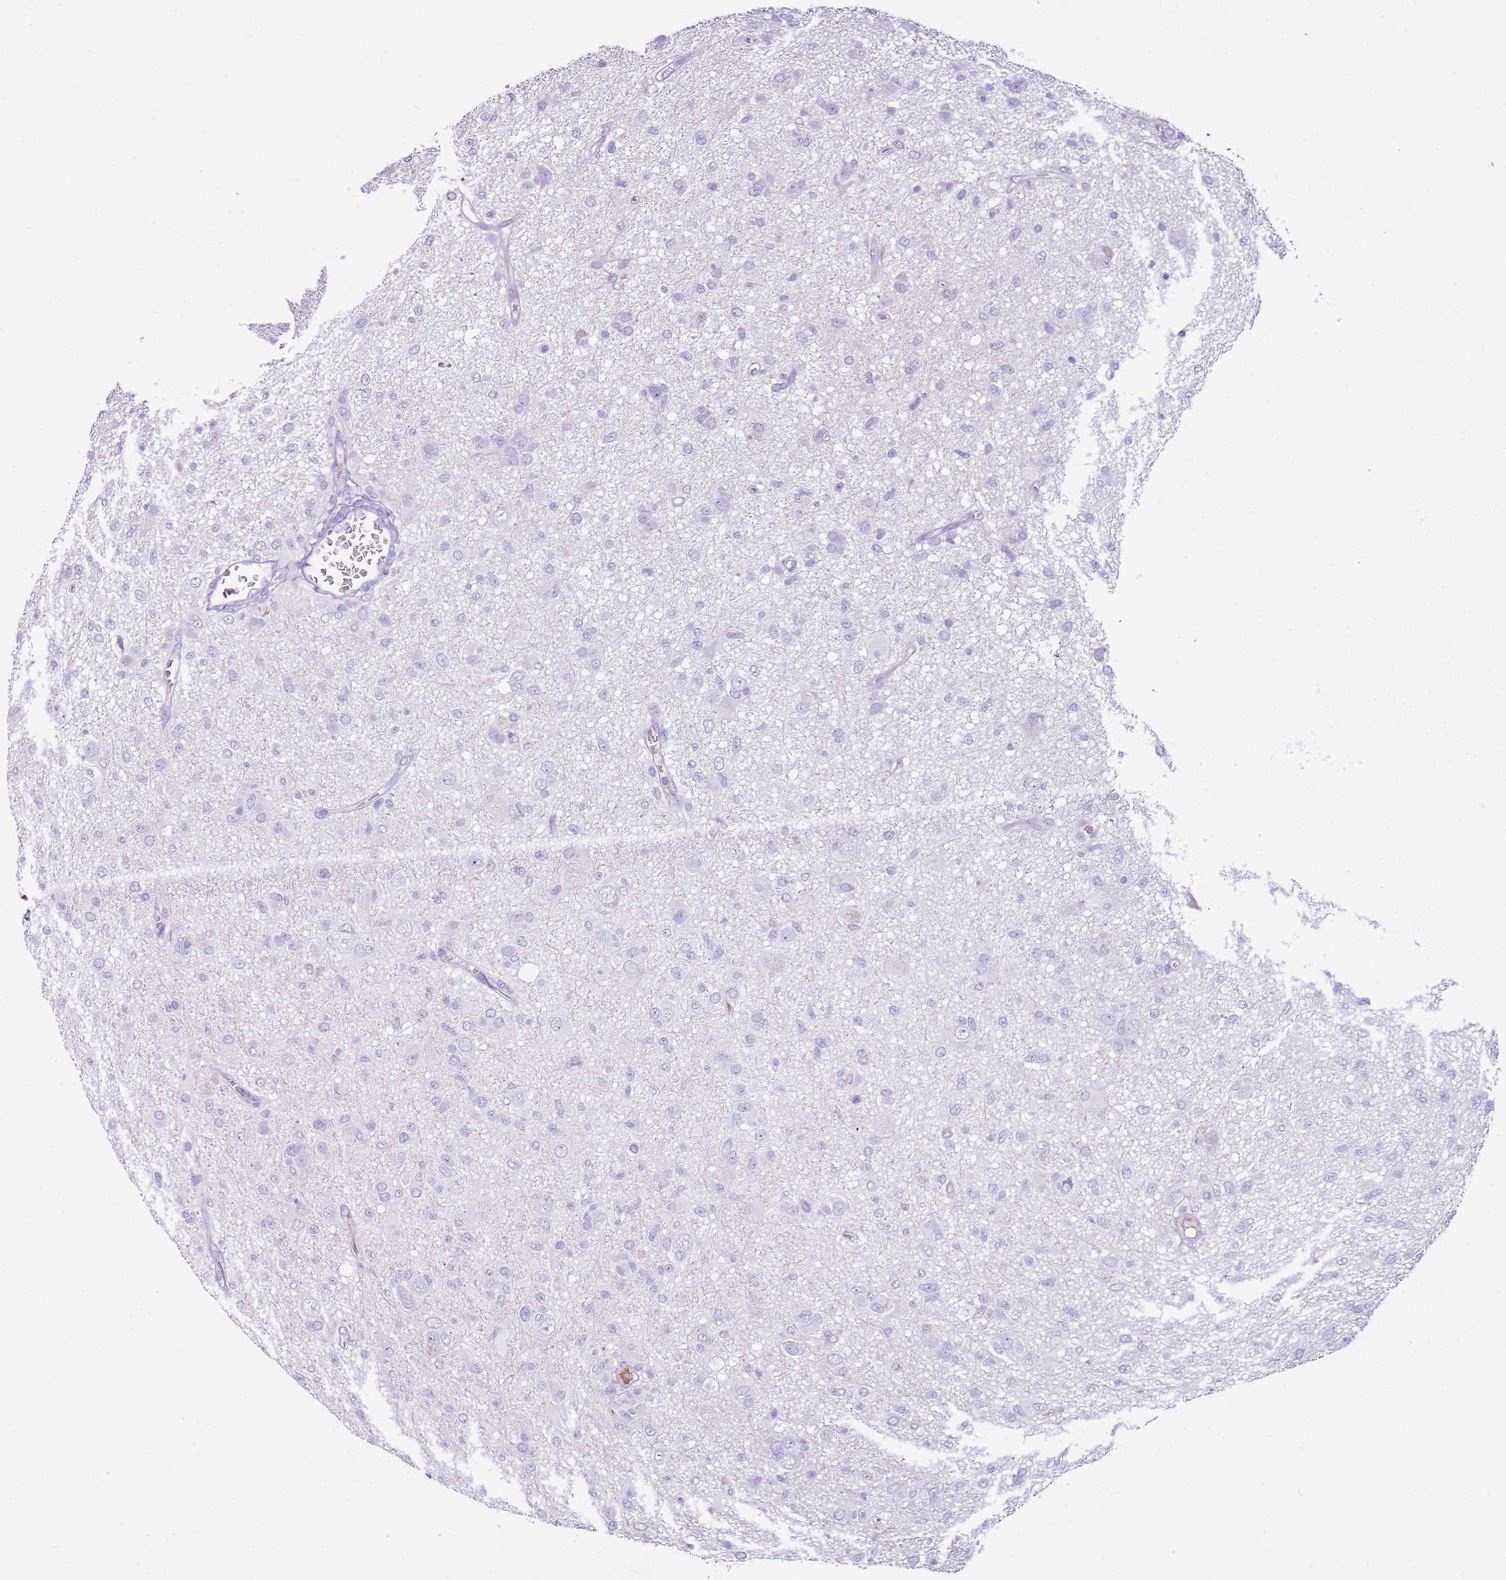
{"staining": {"intensity": "negative", "quantity": "none", "location": "none"}, "tissue": "glioma", "cell_type": "Tumor cells", "image_type": "cancer", "snomed": [{"axis": "morphology", "description": "Glioma, malignant, High grade"}, {"axis": "topography", "description": "Brain"}], "caption": "The image exhibits no significant staining in tumor cells of malignant high-grade glioma.", "gene": "IGKV3D-11", "patient": {"sex": "female", "age": 57}}